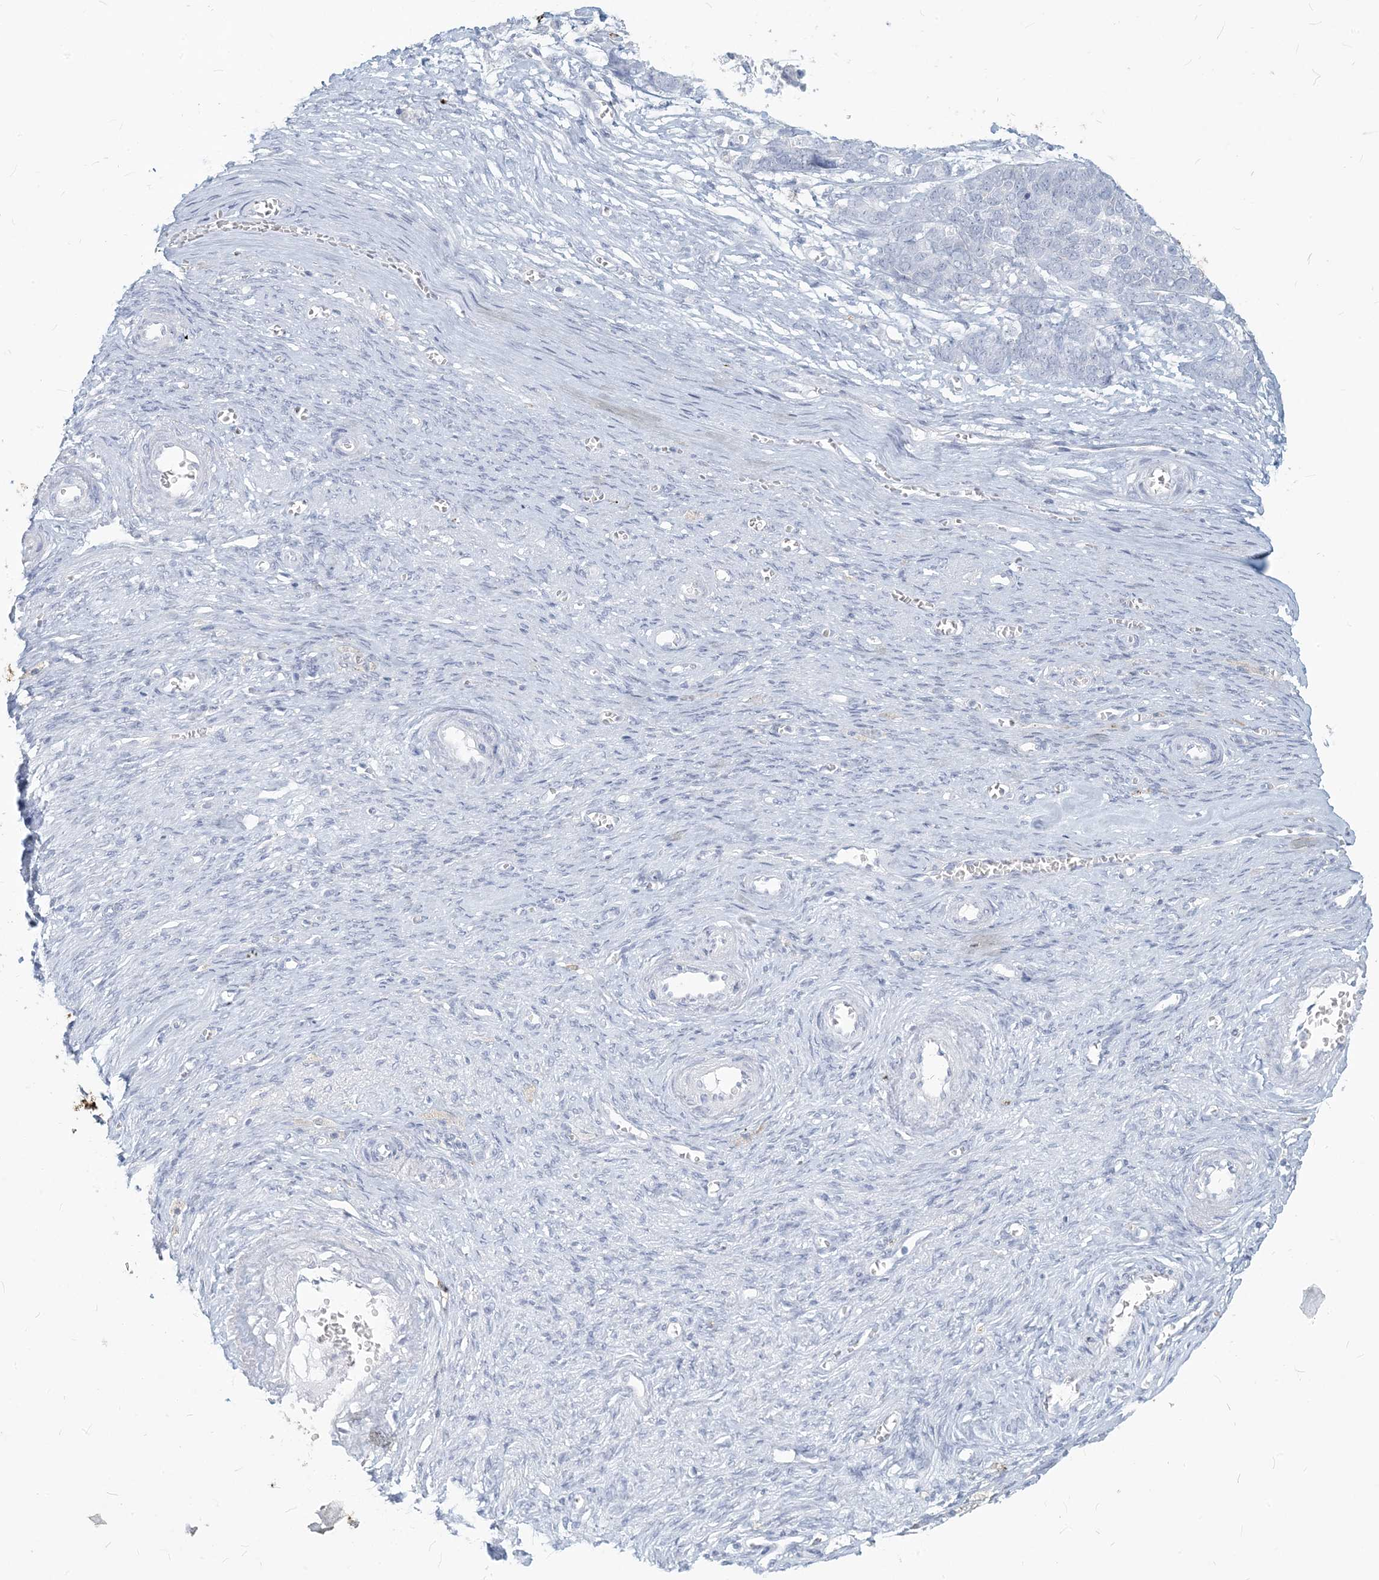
{"staining": {"intensity": "negative", "quantity": "none", "location": "none"}, "tissue": "ovarian cancer", "cell_type": "Tumor cells", "image_type": "cancer", "snomed": [{"axis": "morphology", "description": "Cystadenocarcinoma, serous, NOS"}, {"axis": "topography", "description": "Ovary"}], "caption": "This is an immunohistochemistry image of ovarian cancer (serous cystadenocarcinoma). There is no positivity in tumor cells.", "gene": "HLA-DRB1", "patient": {"sex": "female", "age": 44}}